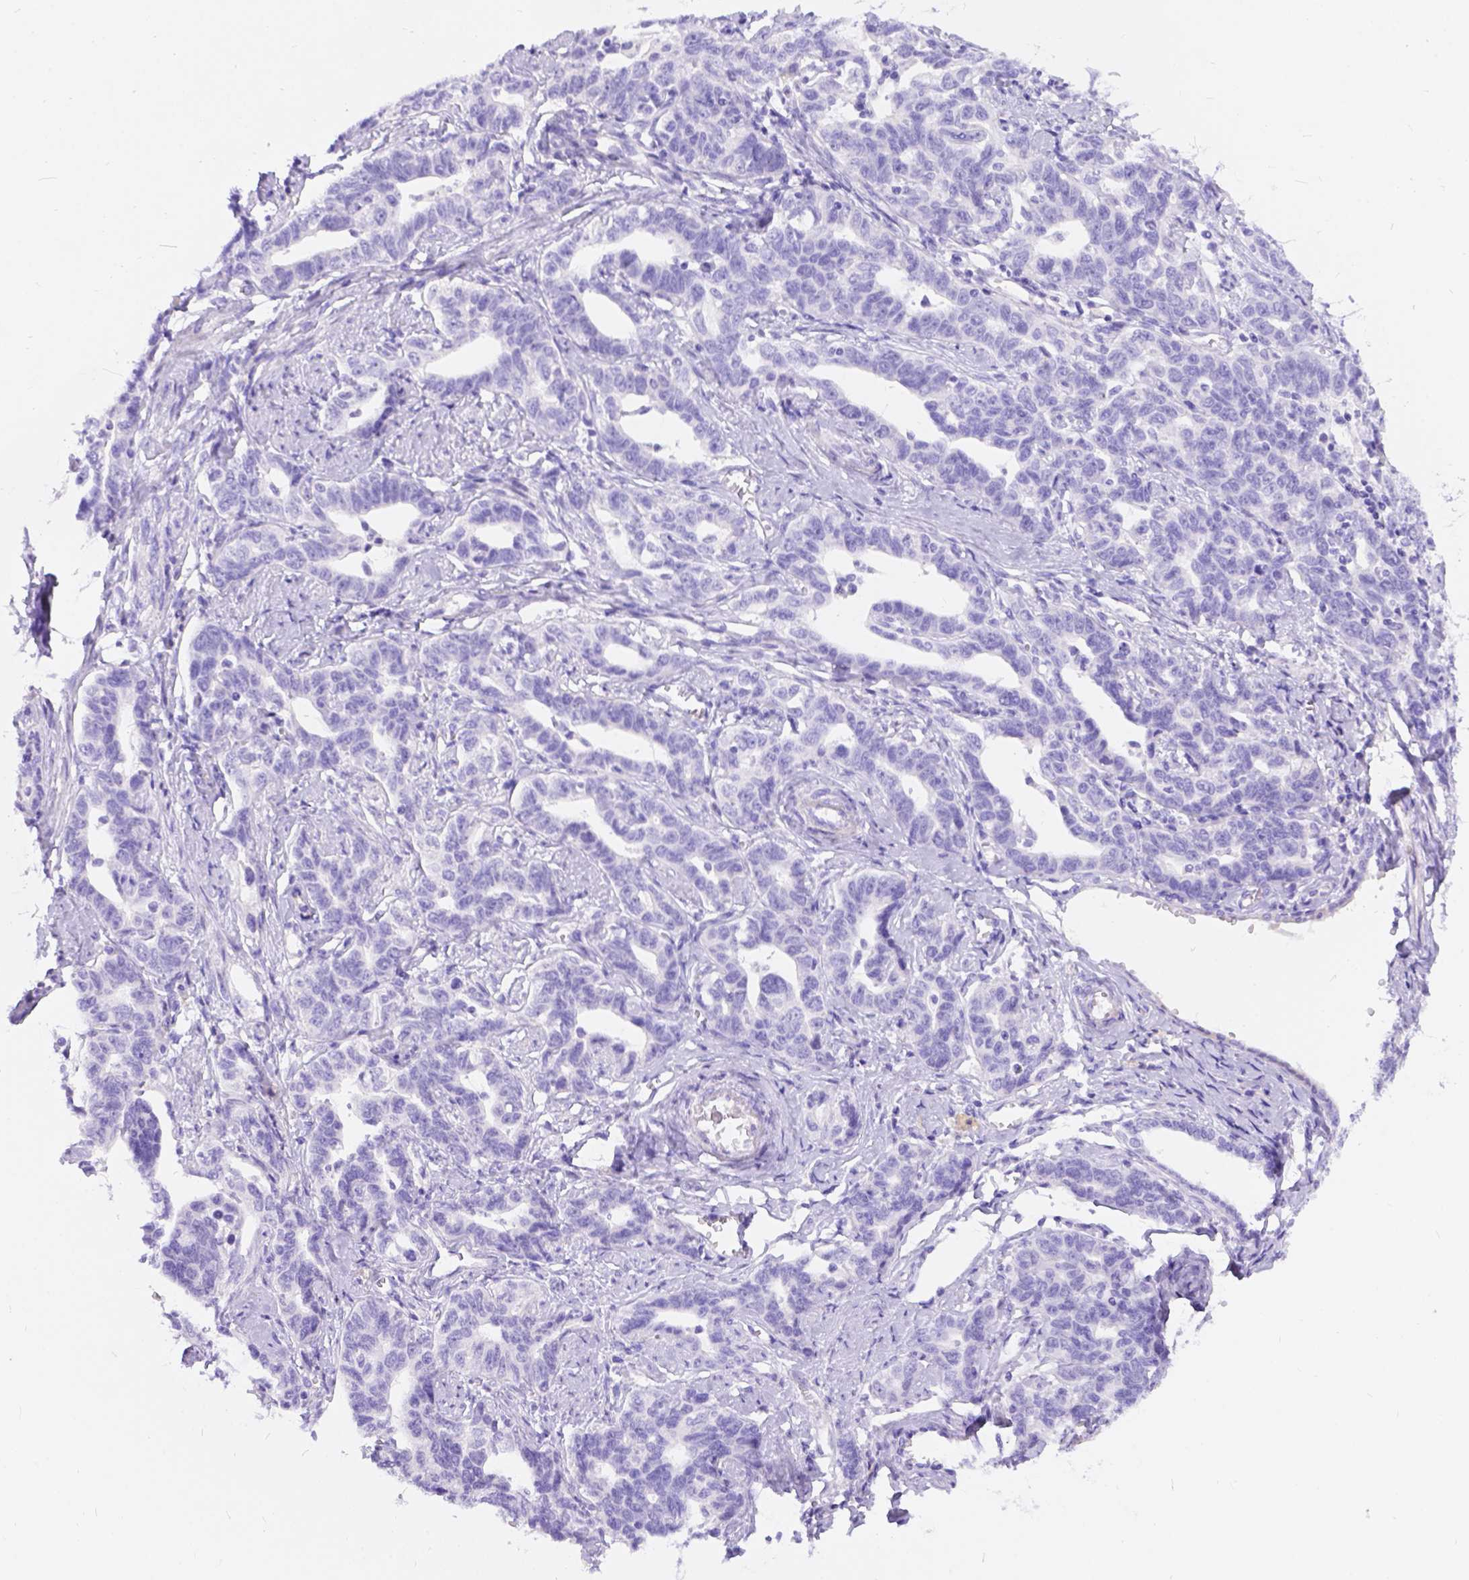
{"staining": {"intensity": "negative", "quantity": "none", "location": "none"}, "tissue": "ovarian cancer", "cell_type": "Tumor cells", "image_type": "cancer", "snomed": [{"axis": "morphology", "description": "Cystadenocarcinoma, serous, NOS"}, {"axis": "topography", "description": "Ovary"}], "caption": "The image shows no significant positivity in tumor cells of ovarian cancer (serous cystadenocarcinoma). (Brightfield microscopy of DAB immunohistochemistry (IHC) at high magnification).", "gene": "KLHL10", "patient": {"sex": "female", "age": 69}}